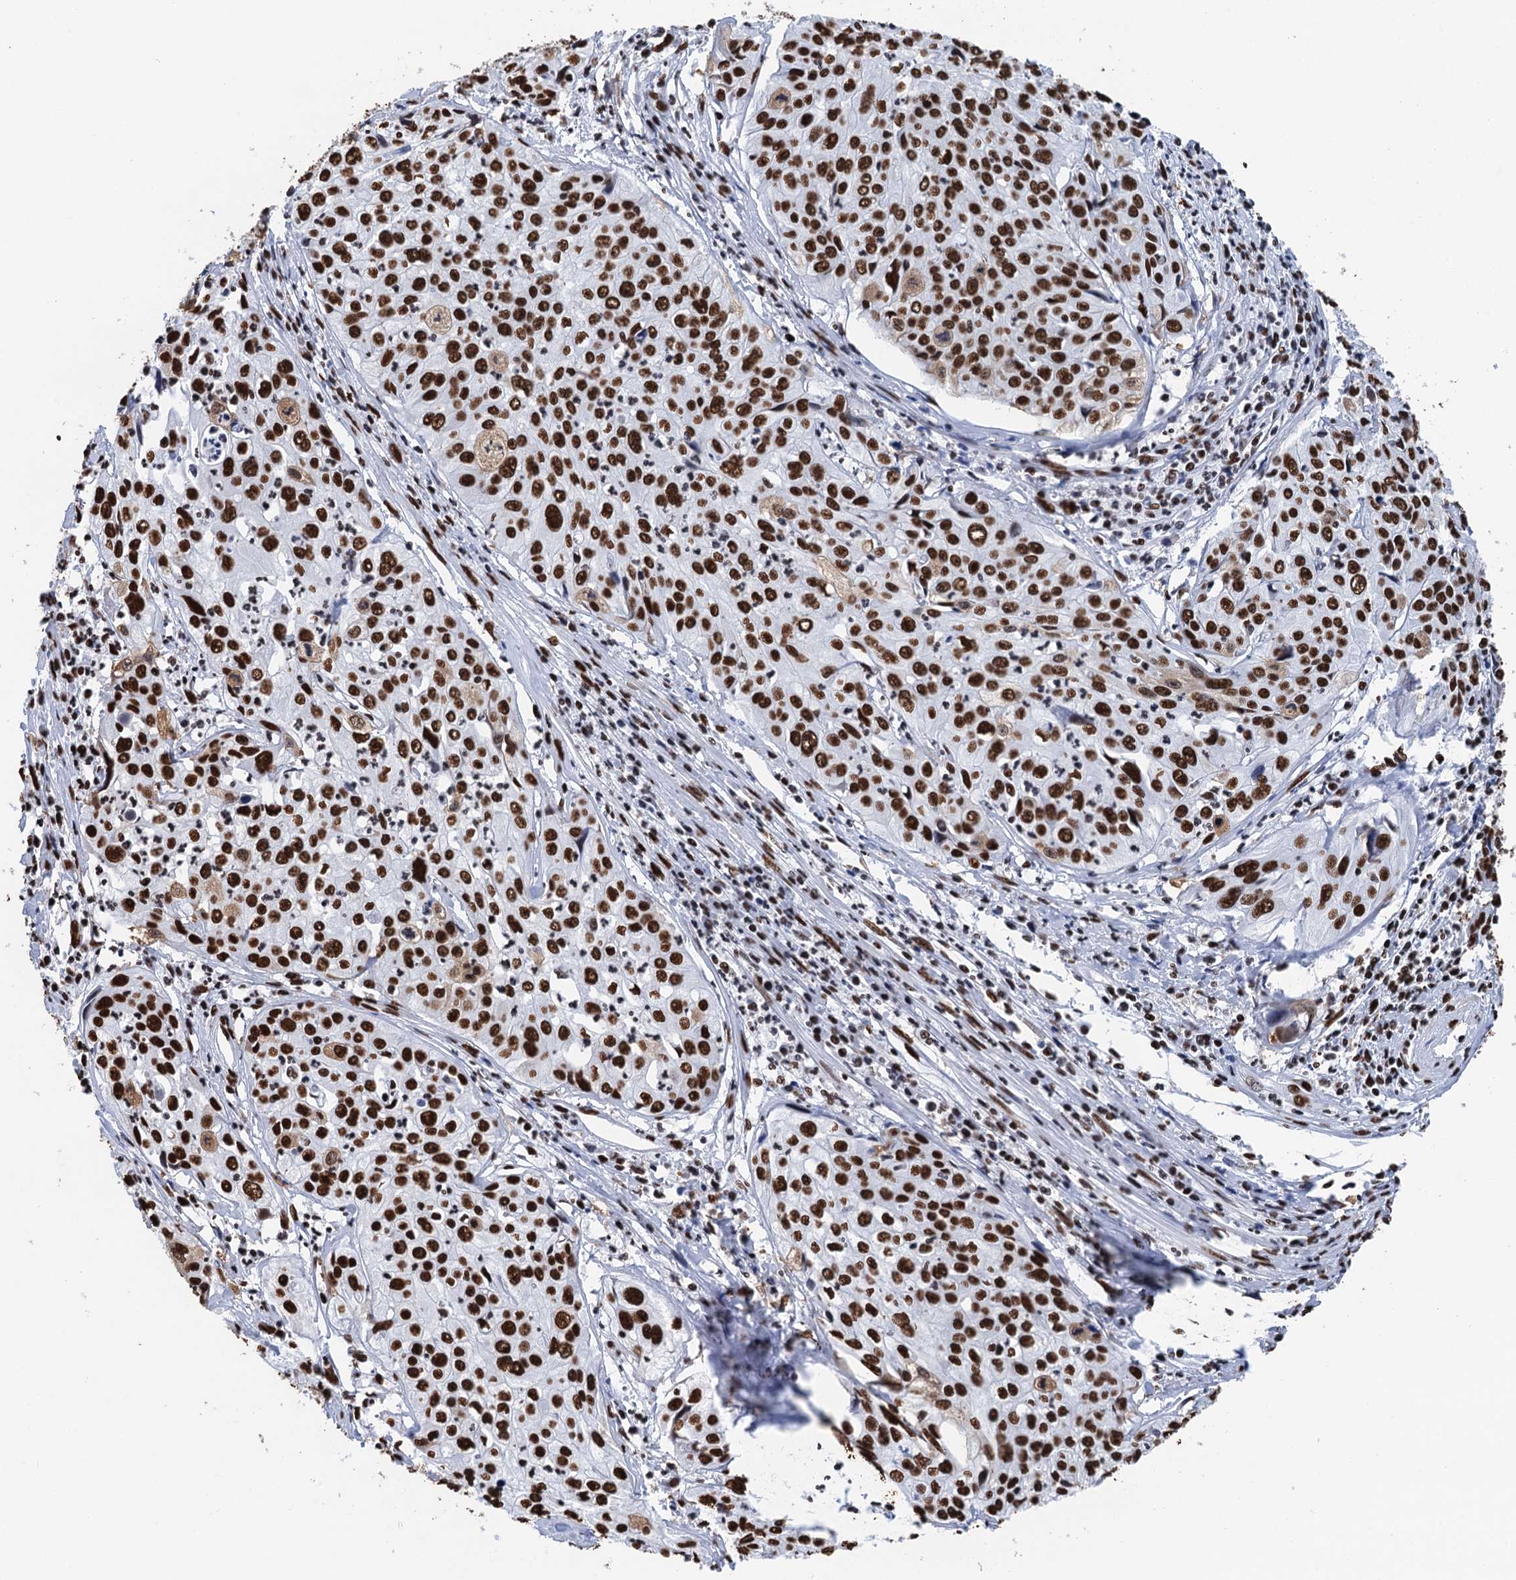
{"staining": {"intensity": "strong", "quantity": ">75%", "location": "nuclear"}, "tissue": "cervical cancer", "cell_type": "Tumor cells", "image_type": "cancer", "snomed": [{"axis": "morphology", "description": "Squamous cell carcinoma, NOS"}, {"axis": "topography", "description": "Cervix"}], "caption": "IHC histopathology image of neoplastic tissue: cervical cancer (squamous cell carcinoma) stained using immunohistochemistry (IHC) shows high levels of strong protein expression localized specifically in the nuclear of tumor cells, appearing as a nuclear brown color.", "gene": "UBA2", "patient": {"sex": "female", "age": 31}}